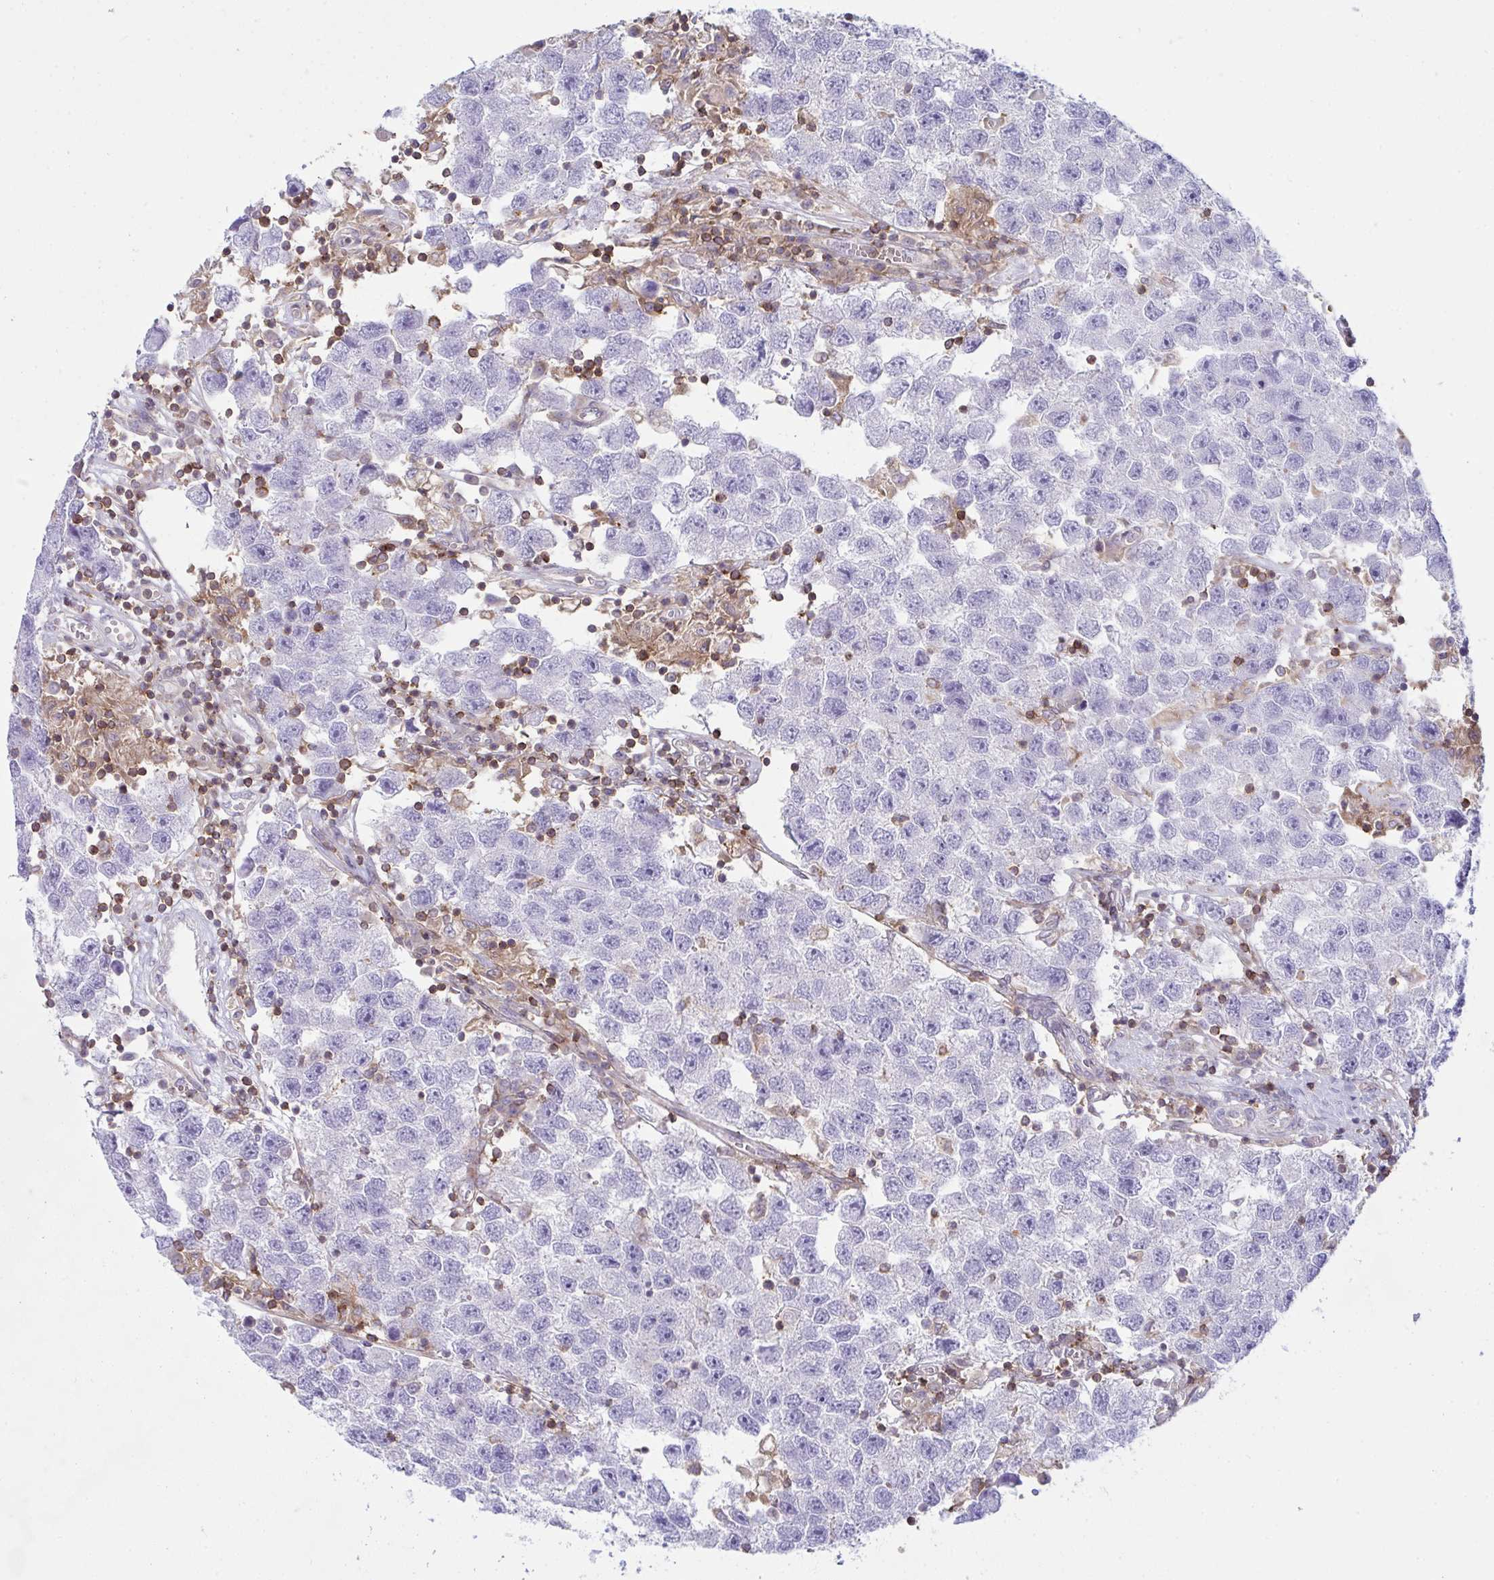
{"staining": {"intensity": "negative", "quantity": "none", "location": "none"}, "tissue": "testis cancer", "cell_type": "Tumor cells", "image_type": "cancer", "snomed": [{"axis": "morphology", "description": "Seminoma, NOS"}, {"axis": "topography", "description": "Testis"}], "caption": "This is a image of IHC staining of testis seminoma, which shows no expression in tumor cells.", "gene": "TSC22D3", "patient": {"sex": "male", "age": 26}}